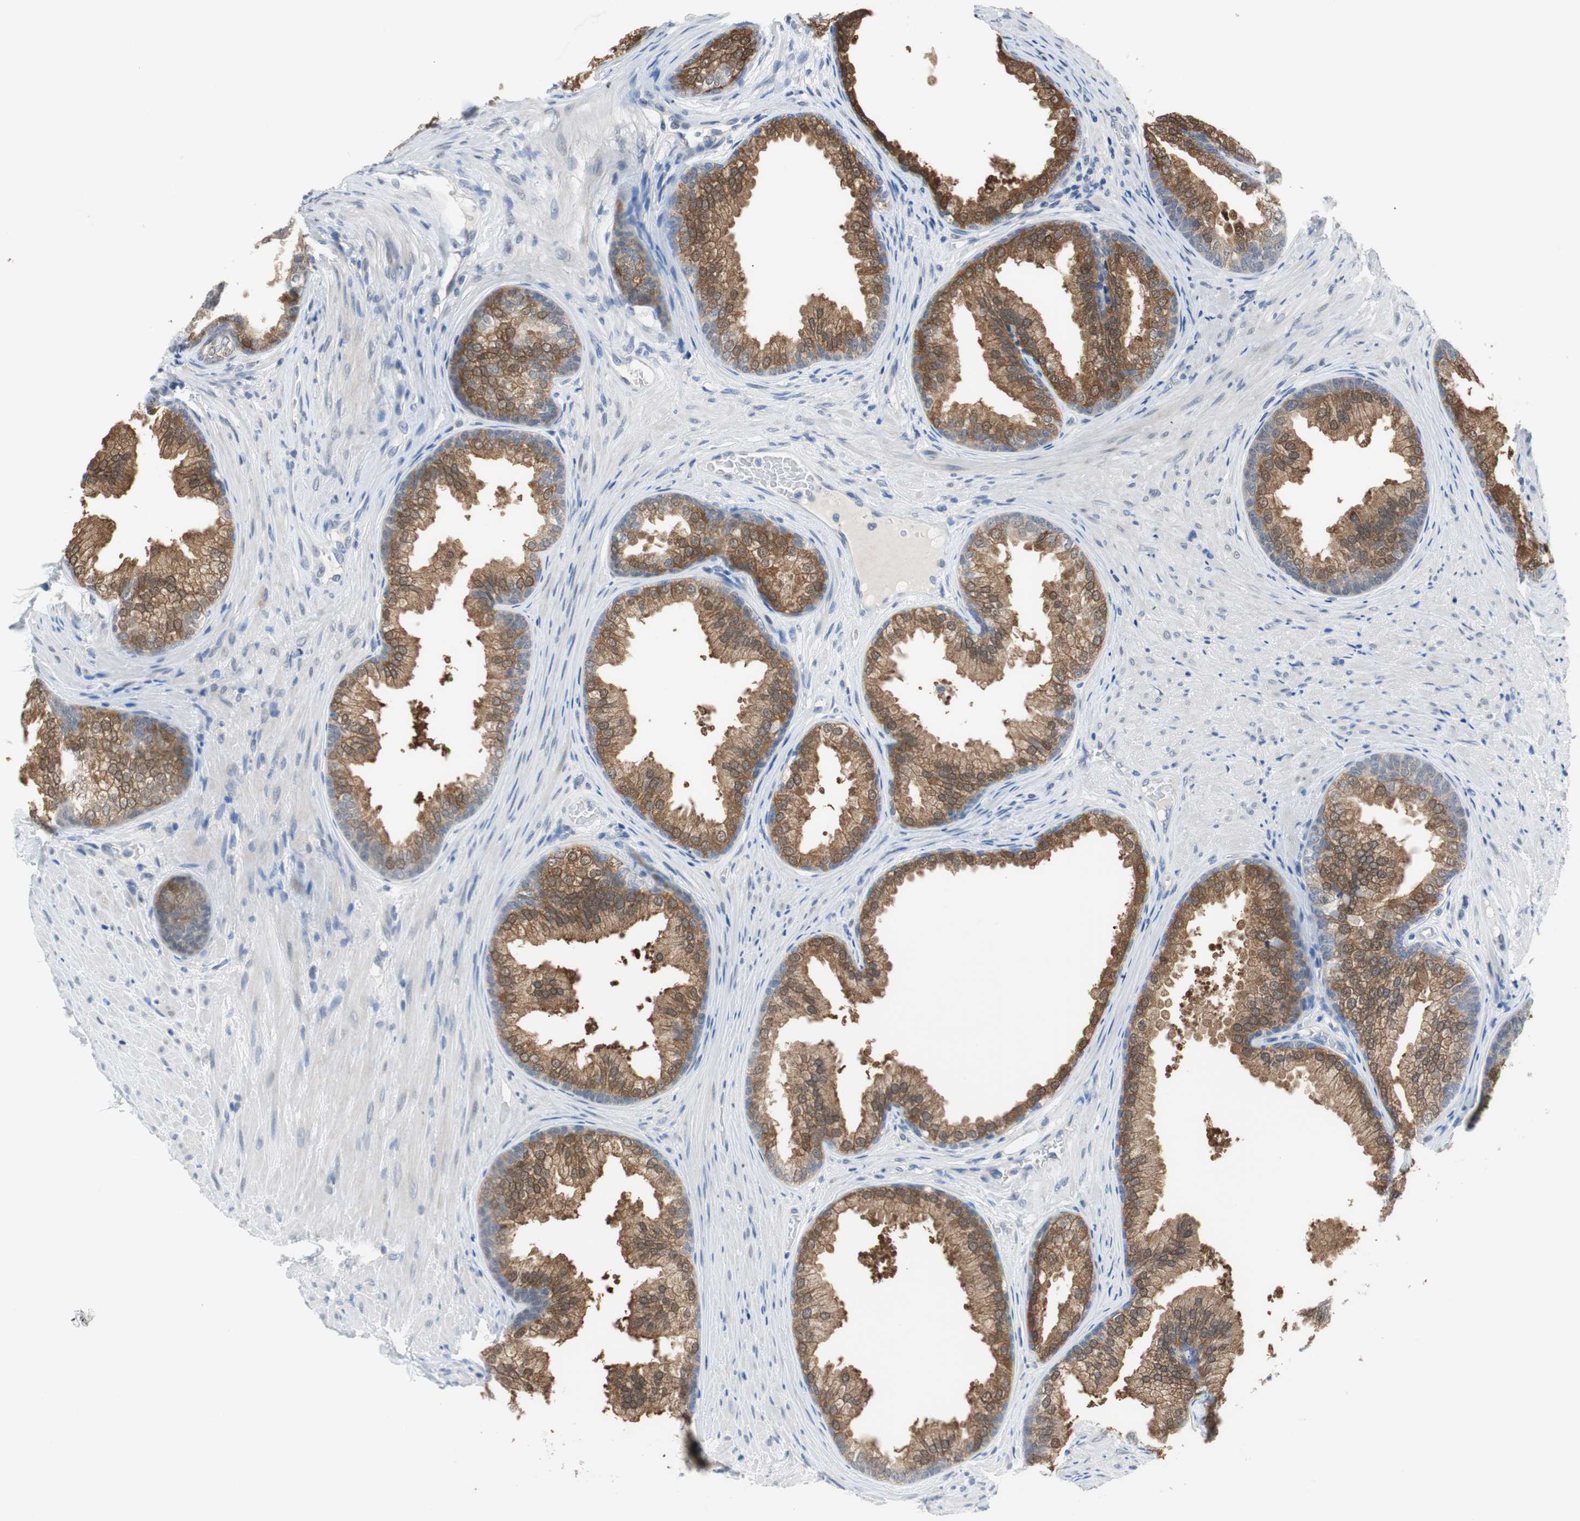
{"staining": {"intensity": "moderate", "quantity": ">75%", "location": "cytoplasmic/membranous"}, "tissue": "prostate", "cell_type": "Glandular cells", "image_type": "normal", "snomed": [{"axis": "morphology", "description": "Normal tissue, NOS"}, {"axis": "topography", "description": "Prostate"}], "caption": "Glandular cells display medium levels of moderate cytoplasmic/membranous positivity in about >75% of cells in benign prostate.", "gene": "GRHL1", "patient": {"sex": "male", "age": 76}}